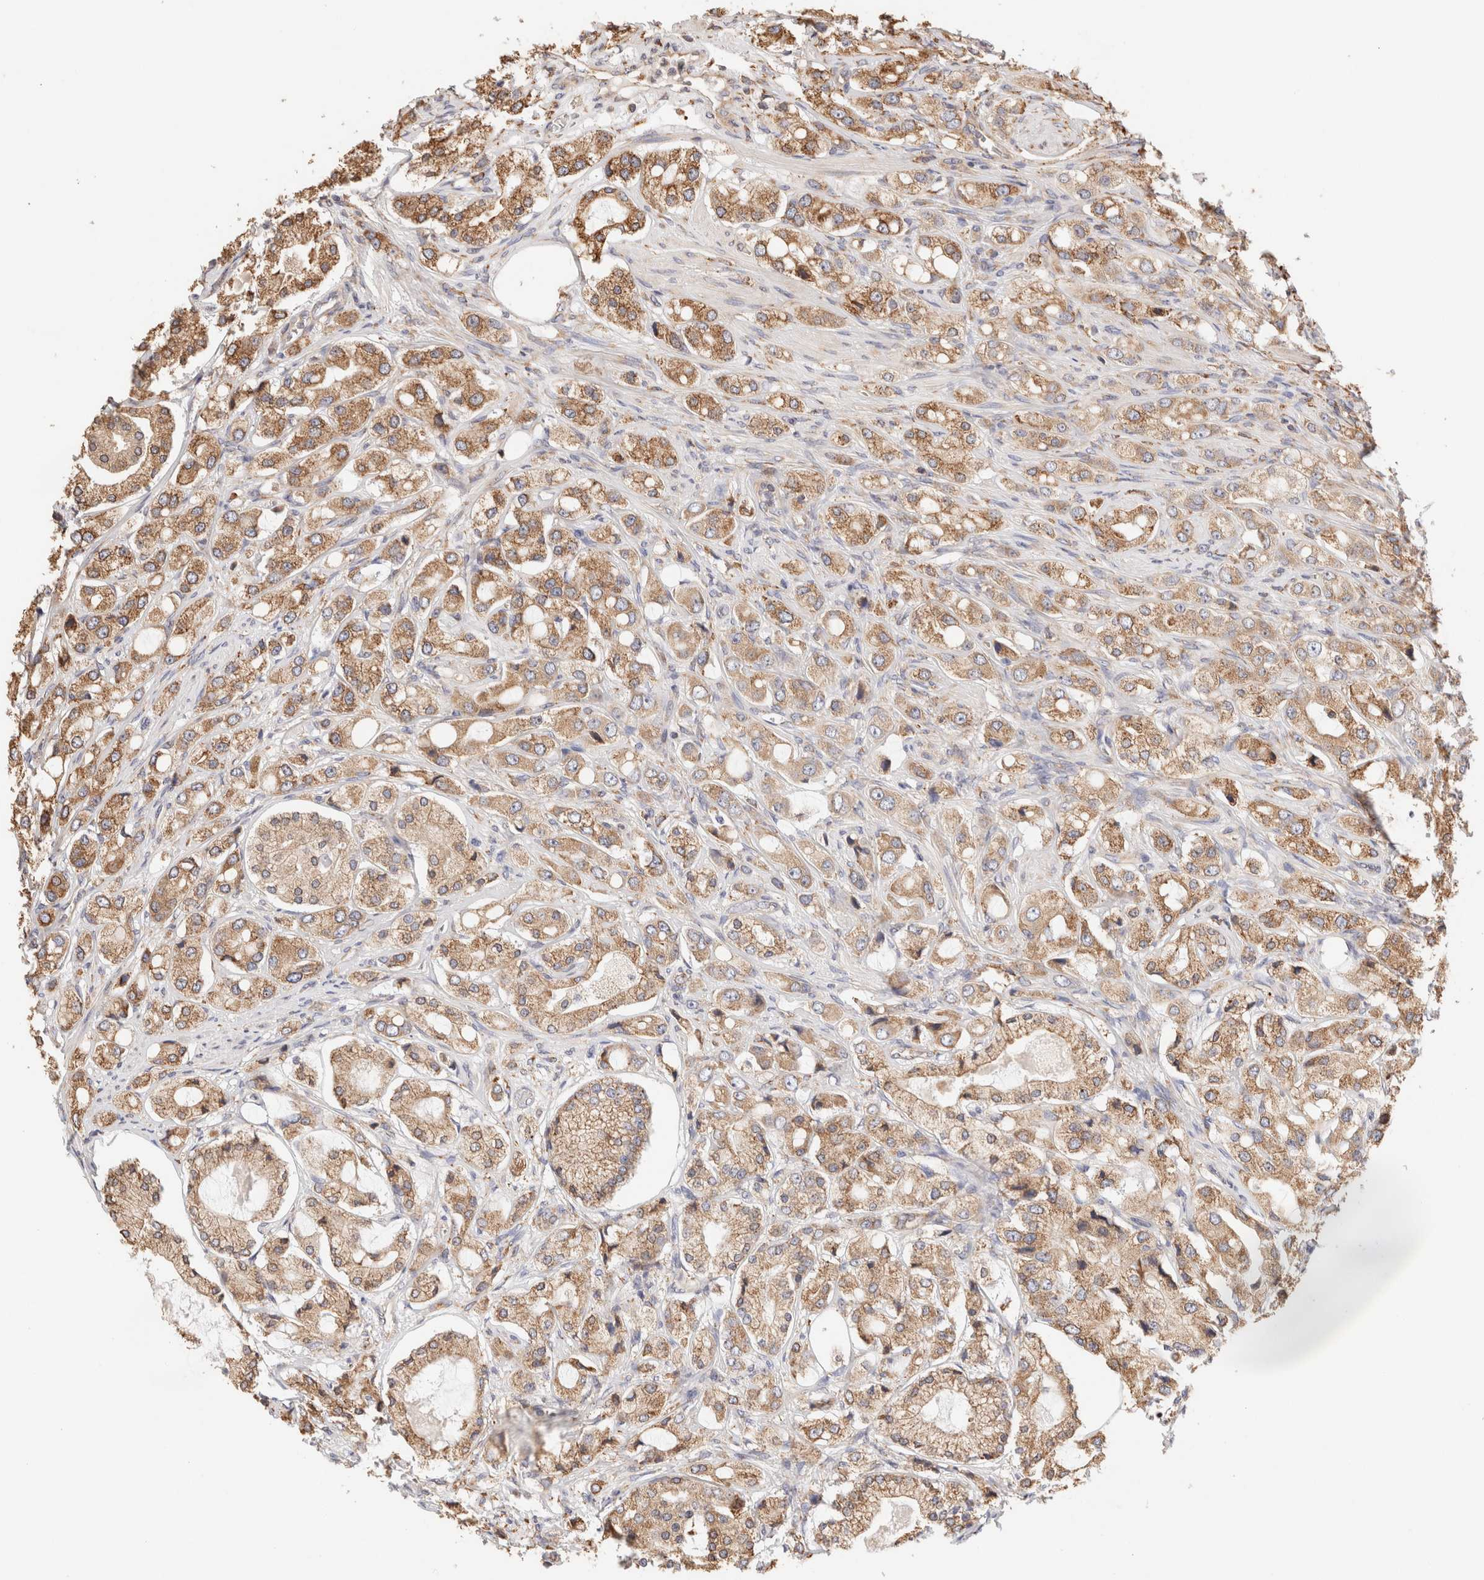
{"staining": {"intensity": "moderate", "quantity": ">75%", "location": "cytoplasmic/membranous"}, "tissue": "prostate cancer", "cell_type": "Tumor cells", "image_type": "cancer", "snomed": [{"axis": "morphology", "description": "Adenocarcinoma, High grade"}, {"axis": "topography", "description": "Prostate"}], "caption": "Prostate cancer (high-grade adenocarcinoma) stained with DAB immunohistochemistry demonstrates medium levels of moderate cytoplasmic/membranous staining in about >75% of tumor cells. (Stains: DAB in brown, nuclei in blue, Microscopy: brightfield microscopy at high magnification).", "gene": "FER", "patient": {"sex": "male", "age": 65}}